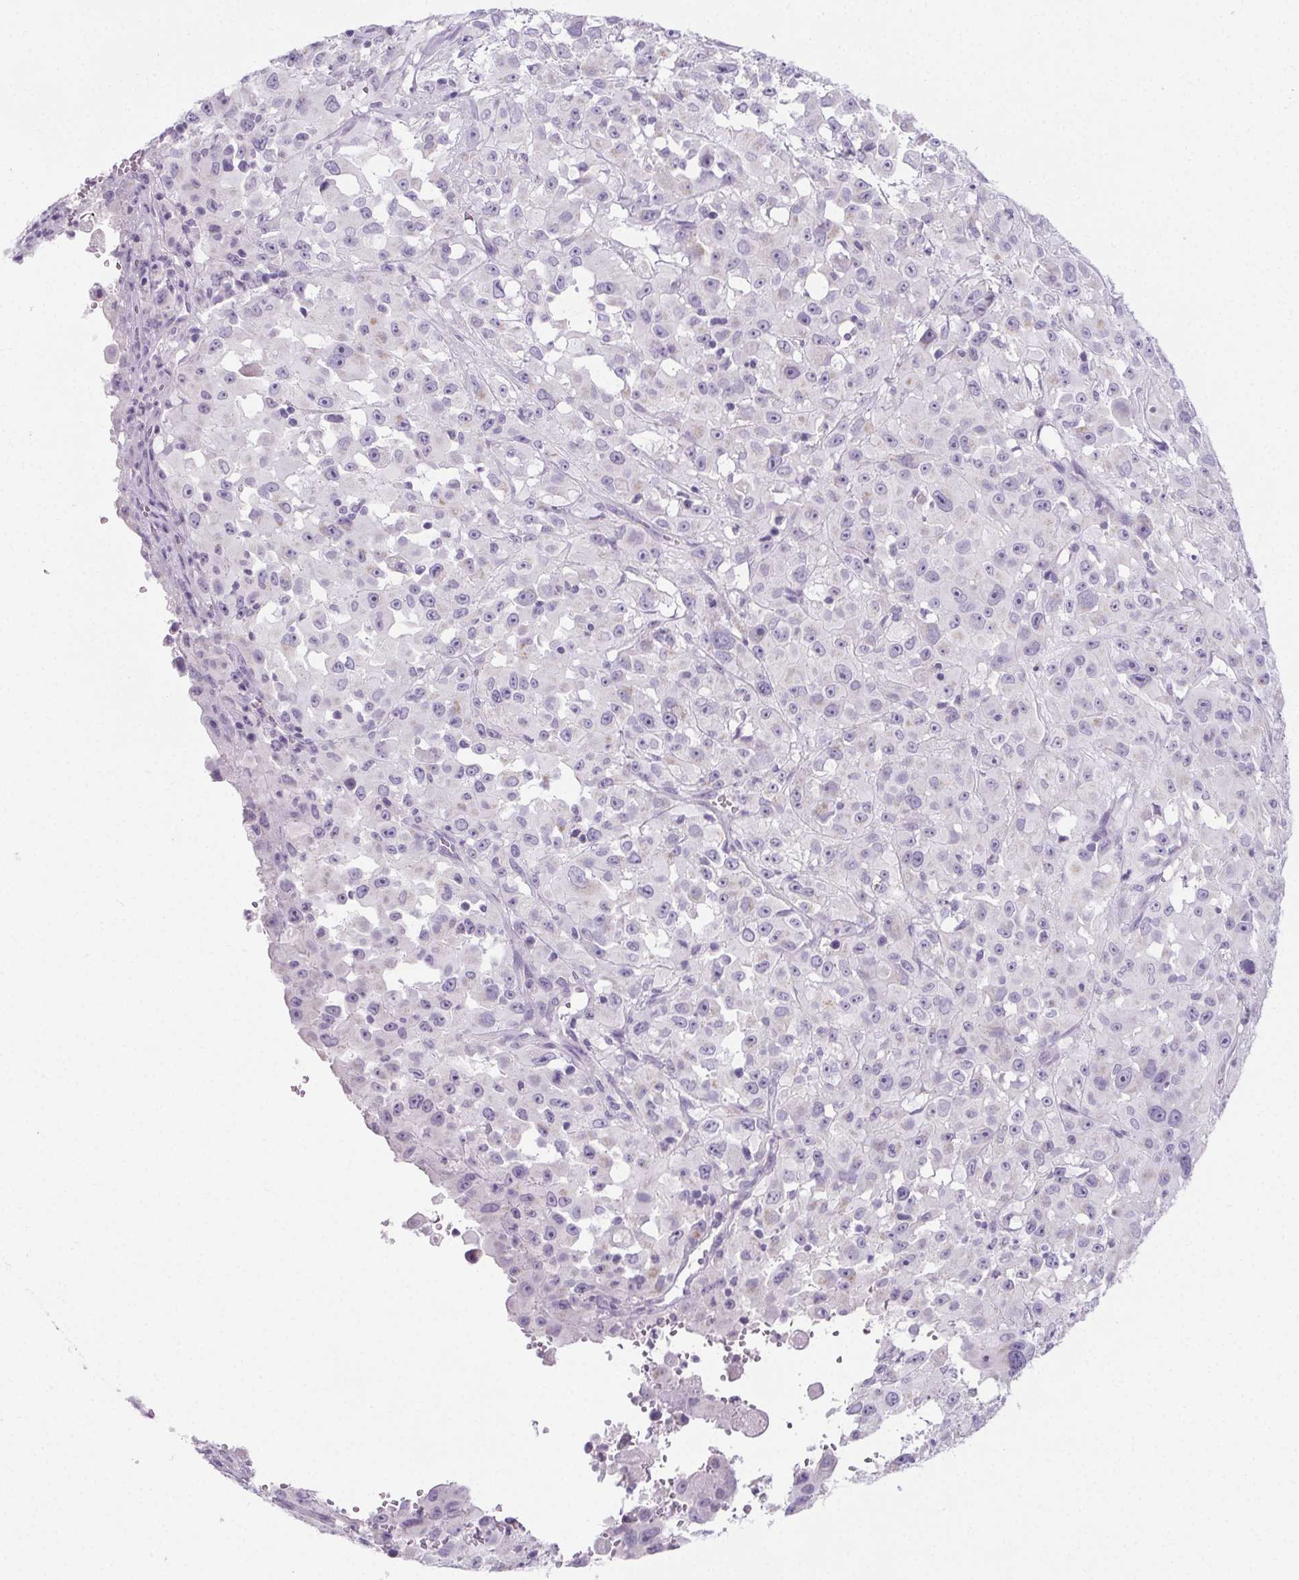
{"staining": {"intensity": "negative", "quantity": "none", "location": "none"}, "tissue": "melanoma", "cell_type": "Tumor cells", "image_type": "cancer", "snomed": [{"axis": "morphology", "description": "Malignant melanoma, Metastatic site"}, {"axis": "topography", "description": "Soft tissue"}], "caption": "DAB (3,3'-diaminobenzidine) immunohistochemical staining of malignant melanoma (metastatic site) shows no significant expression in tumor cells. The staining was performed using DAB (3,3'-diaminobenzidine) to visualize the protein expression in brown, while the nuclei were stained in blue with hematoxylin (Magnification: 20x).", "gene": "ELAVL2", "patient": {"sex": "male", "age": 50}}